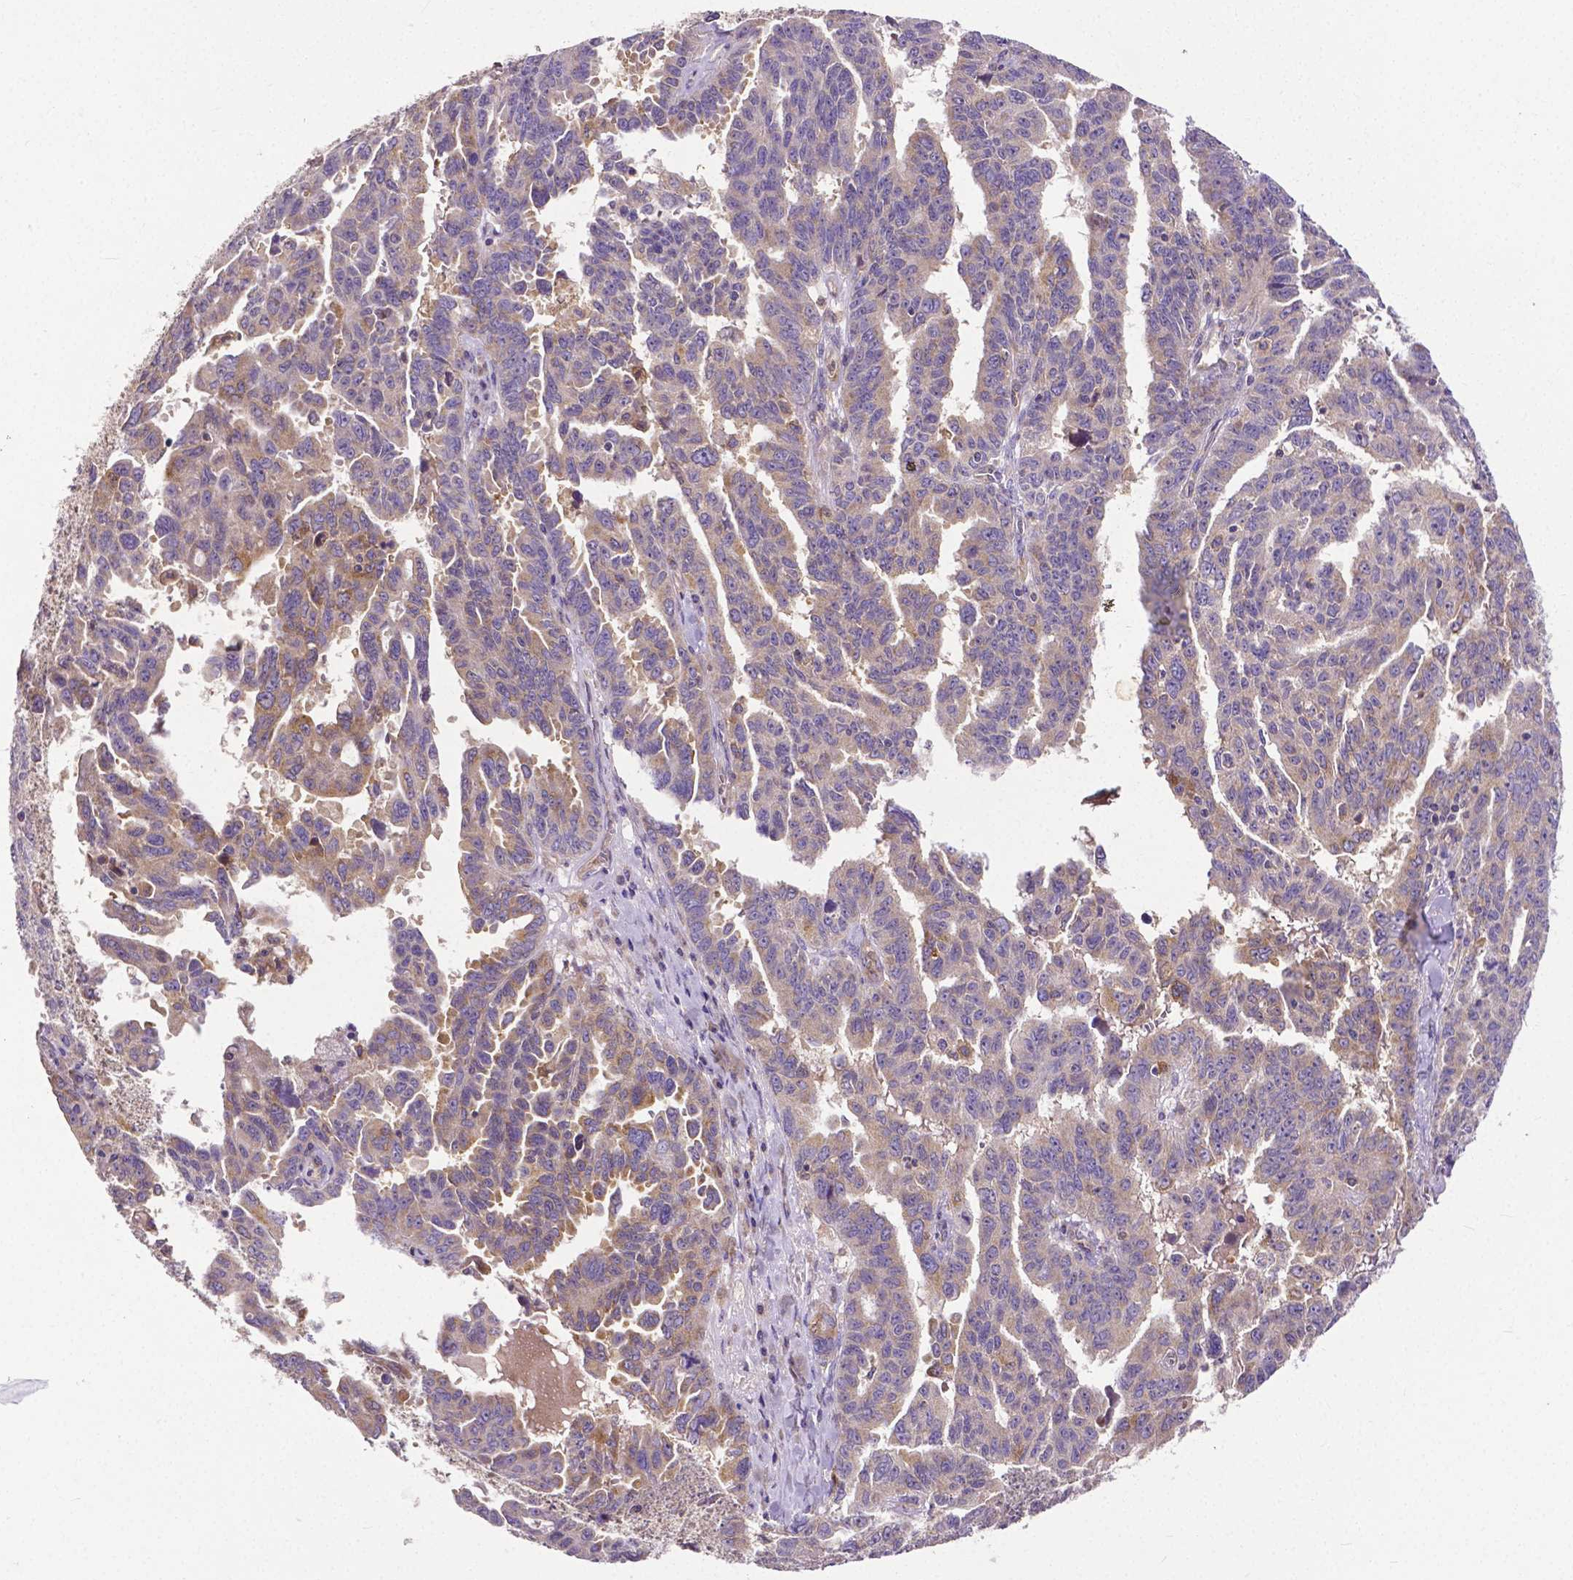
{"staining": {"intensity": "weak", "quantity": "<25%", "location": "cytoplasmic/membranous"}, "tissue": "ovarian cancer", "cell_type": "Tumor cells", "image_type": "cancer", "snomed": [{"axis": "morphology", "description": "Adenocarcinoma, NOS"}, {"axis": "morphology", "description": "Carcinoma, endometroid"}, {"axis": "topography", "description": "Ovary"}], "caption": "DAB immunohistochemical staining of ovarian cancer (endometroid carcinoma) exhibits no significant positivity in tumor cells.", "gene": "DICER1", "patient": {"sex": "female", "age": 72}}